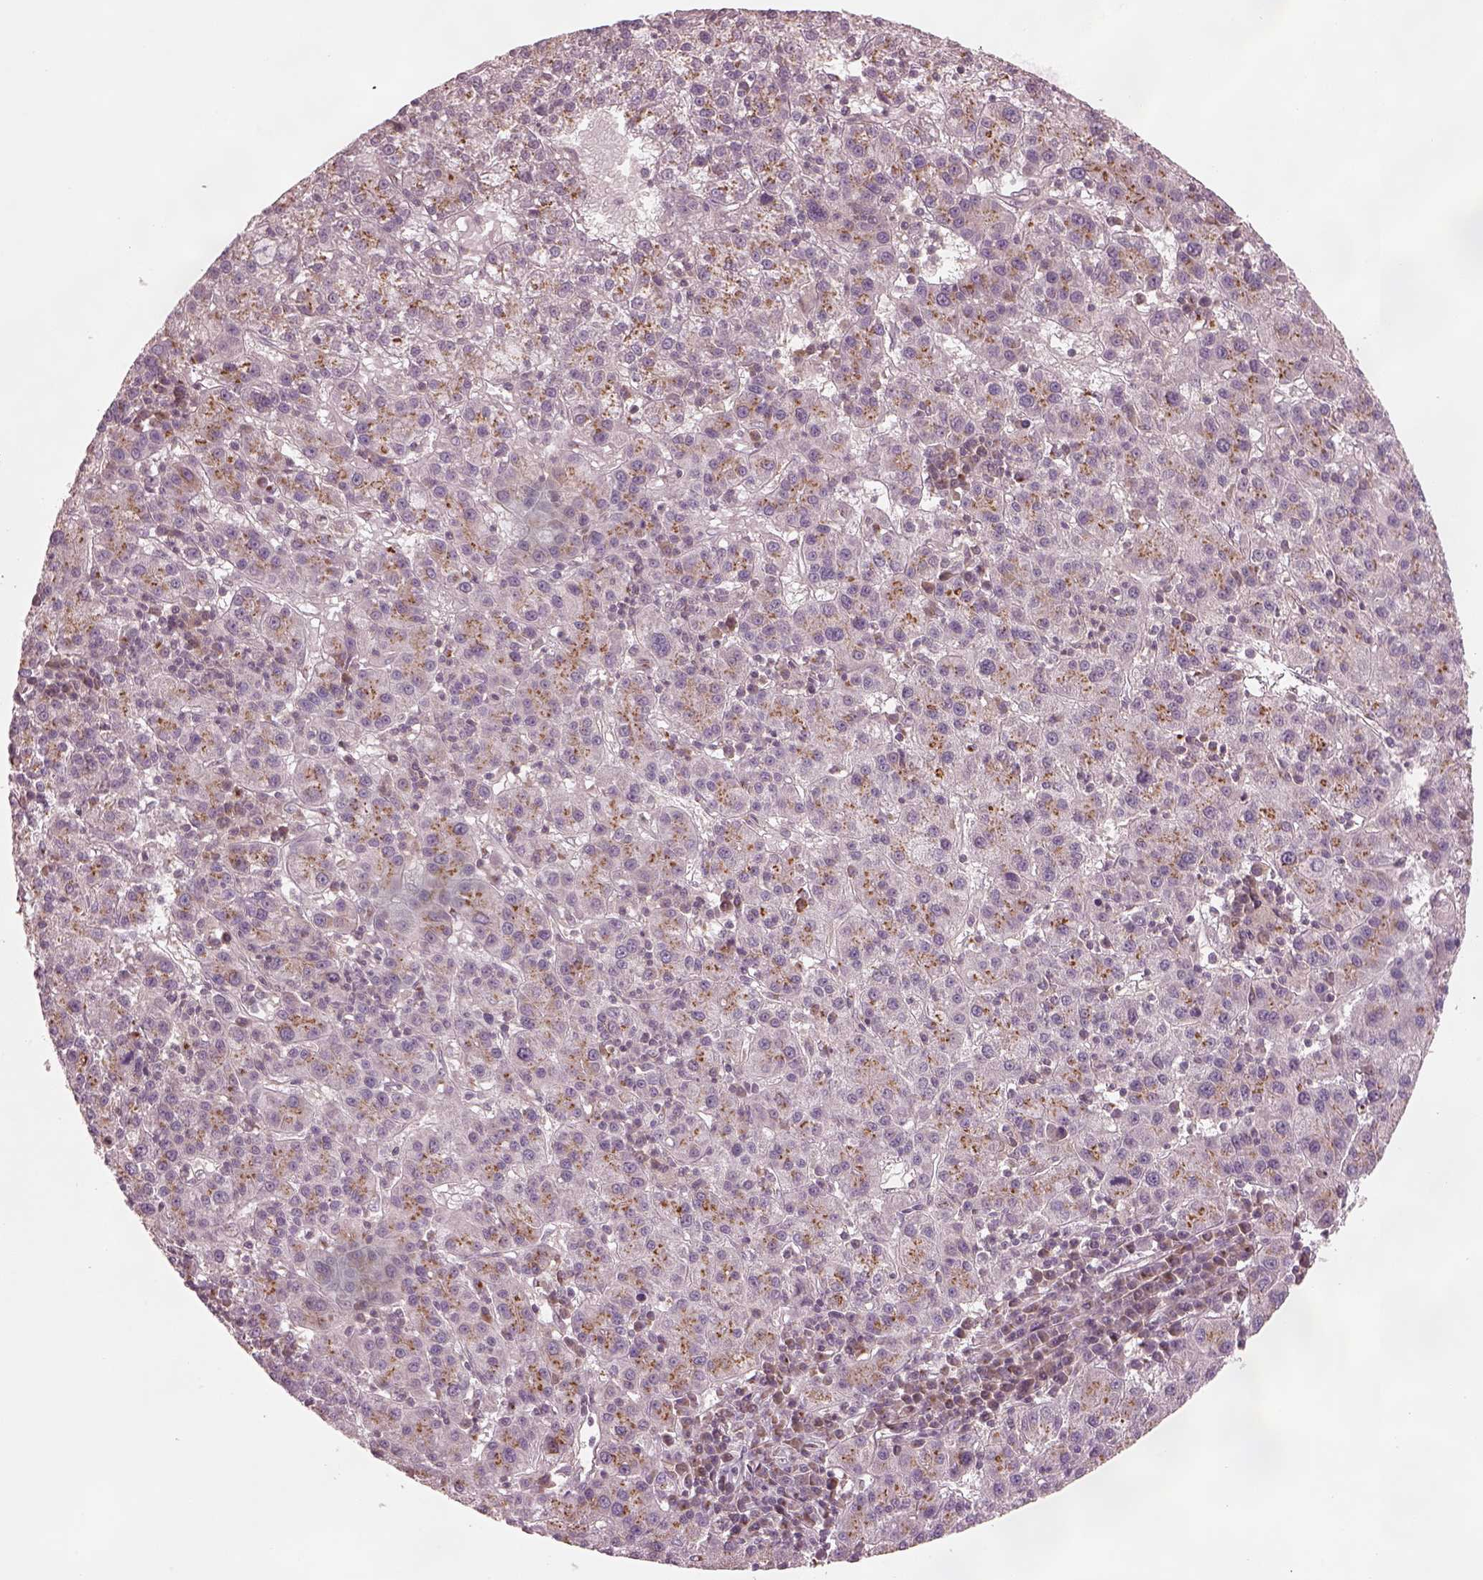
{"staining": {"intensity": "moderate", "quantity": ">75%", "location": "cytoplasmic/membranous"}, "tissue": "liver cancer", "cell_type": "Tumor cells", "image_type": "cancer", "snomed": [{"axis": "morphology", "description": "Carcinoma, Hepatocellular, NOS"}, {"axis": "topography", "description": "Liver"}], "caption": "Hepatocellular carcinoma (liver) stained with DAB (3,3'-diaminobenzidine) immunohistochemistry demonstrates medium levels of moderate cytoplasmic/membranous positivity in about >75% of tumor cells.", "gene": "SDCBP2", "patient": {"sex": "female", "age": 60}}